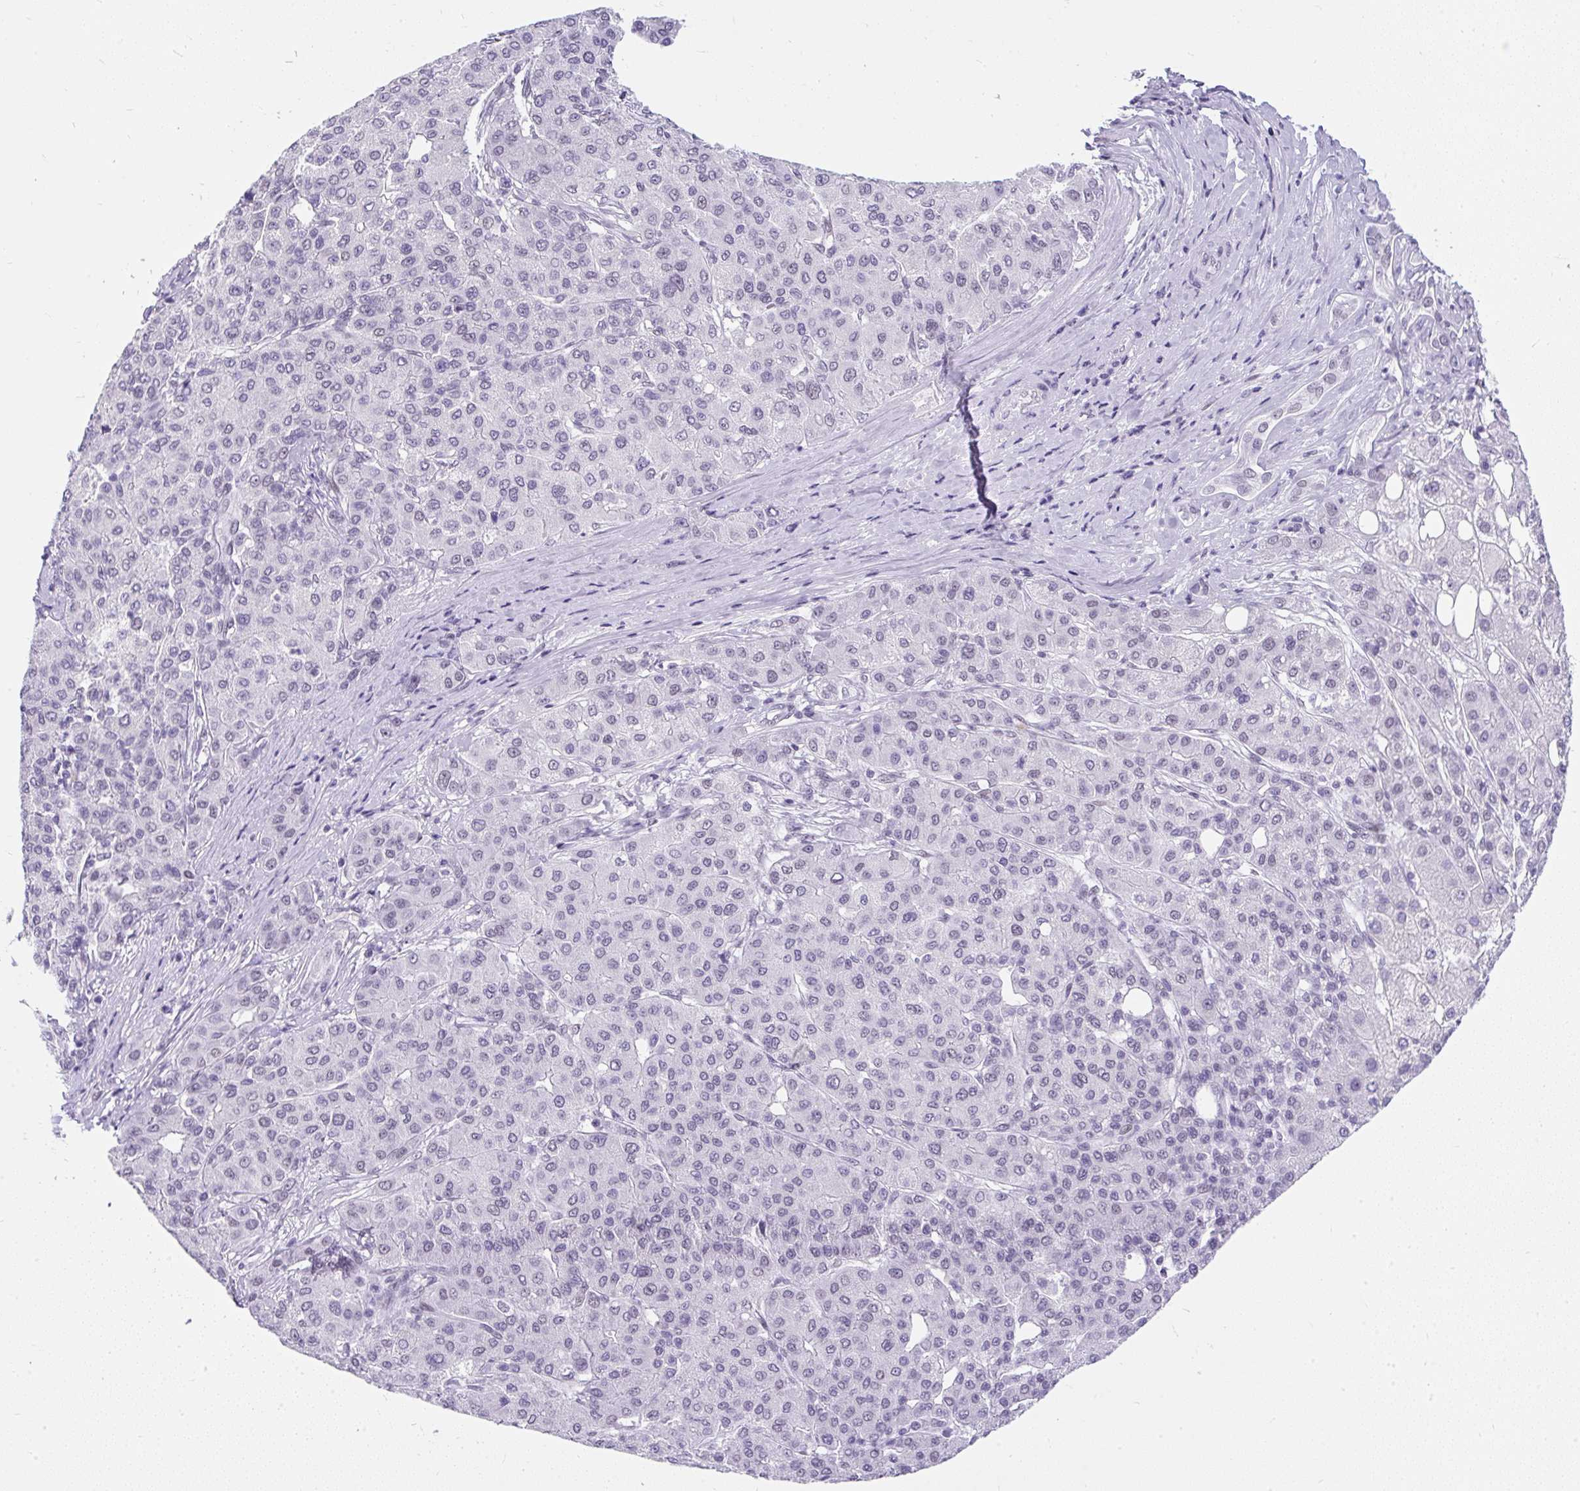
{"staining": {"intensity": "negative", "quantity": "none", "location": "none"}, "tissue": "liver cancer", "cell_type": "Tumor cells", "image_type": "cancer", "snomed": [{"axis": "morphology", "description": "Carcinoma, Hepatocellular, NOS"}, {"axis": "topography", "description": "Liver"}], "caption": "The micrograph reveals no staining of tumor cells in liver cancer.", "gene": "PLCXD2", "patient": {"sex": "male", "age": 65}}